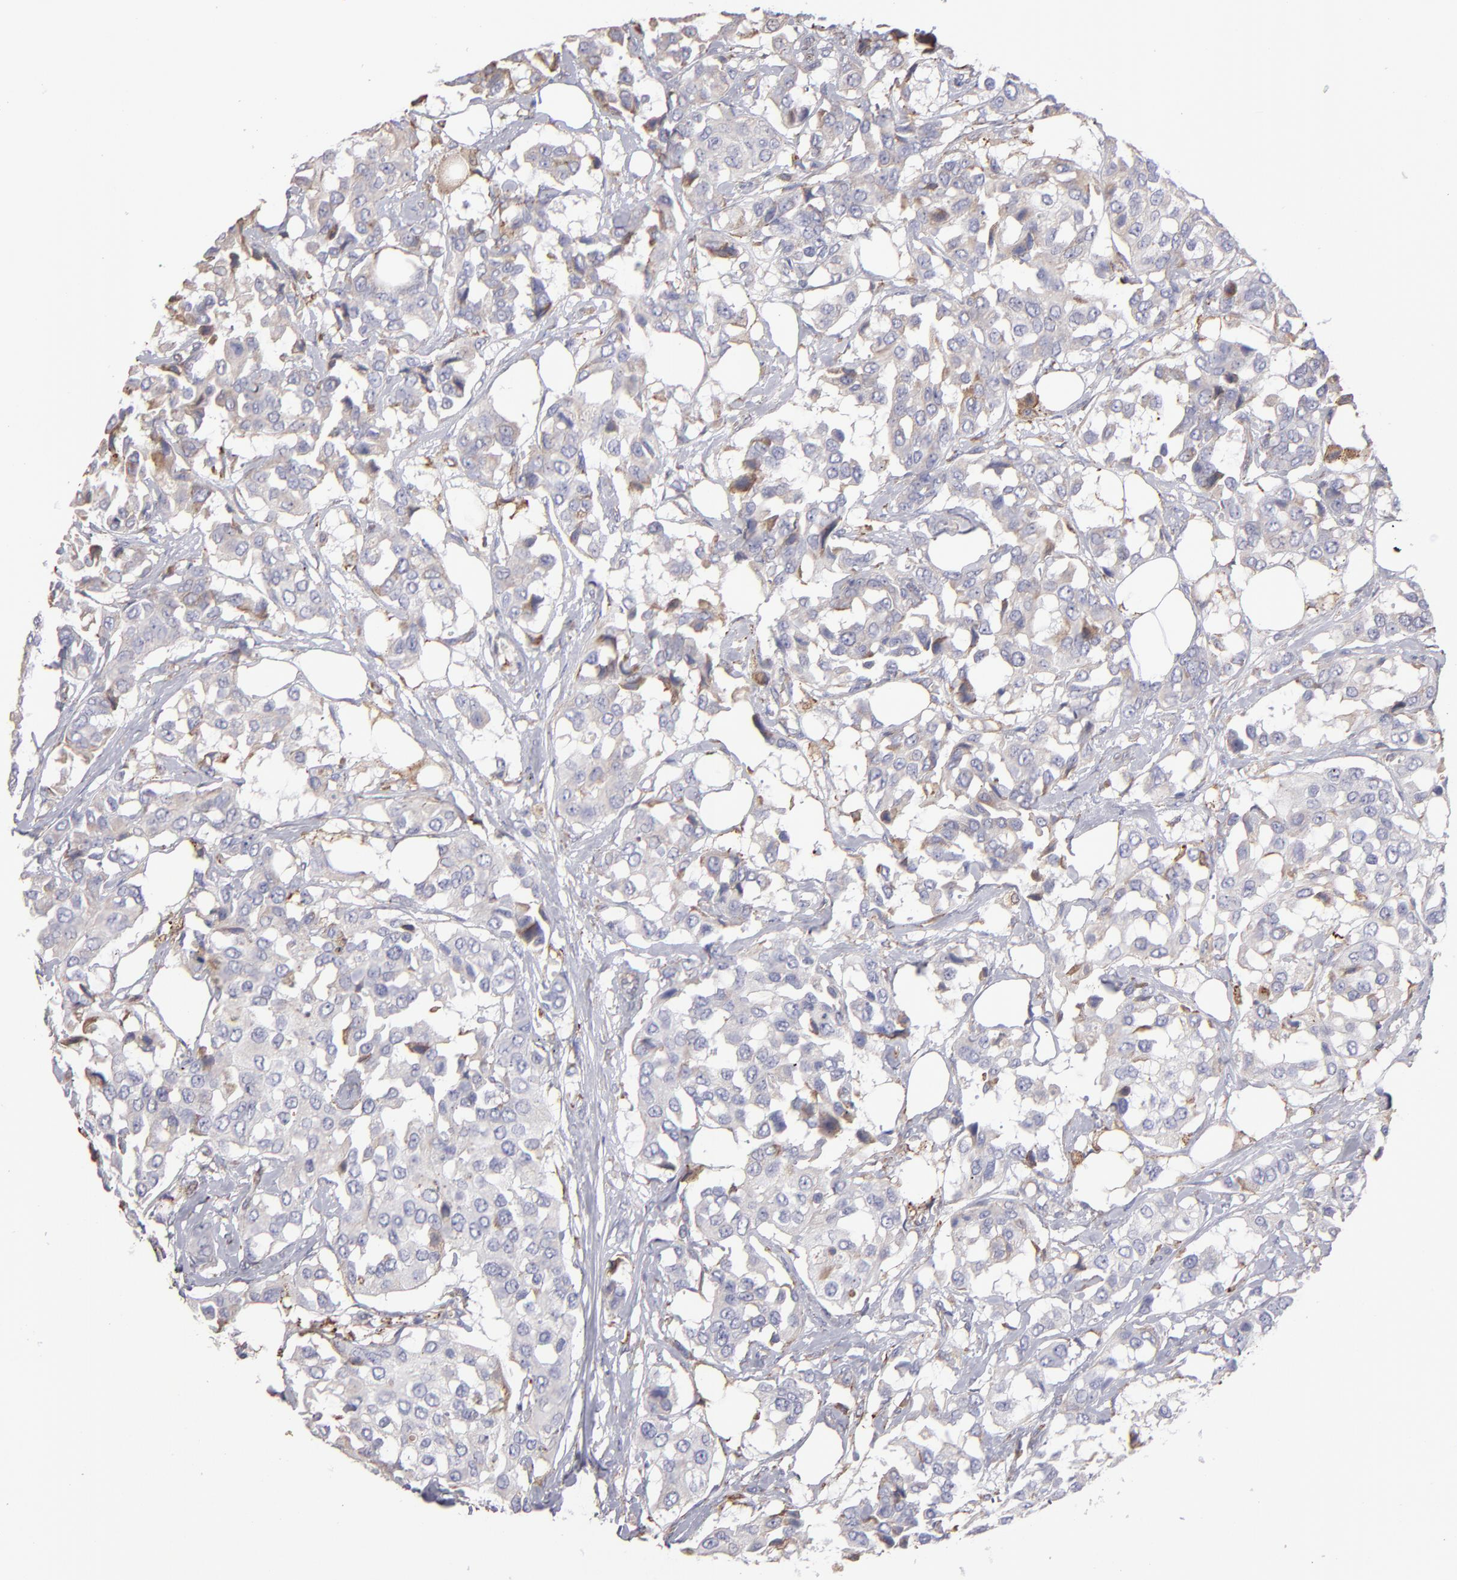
{"staining": {"intensity": "weak", "quantity": "<25%", "location": "cytoplasmic/membranous"}, "tissue": "breast cancer", "cell_type": "Tumor cells", "image_type": "cancer", "snomed": [{"axis": "morphology", "description": "Duct carcinoma"}, {"axis": "topography", "description": "Breast"}], "caption": "This is an IHC image of human breast infiltrating ductal carcinoma. There is no positivity in tumor cells.", "gene": "CALR", "patient": {"sex": "female", "age": 80}}